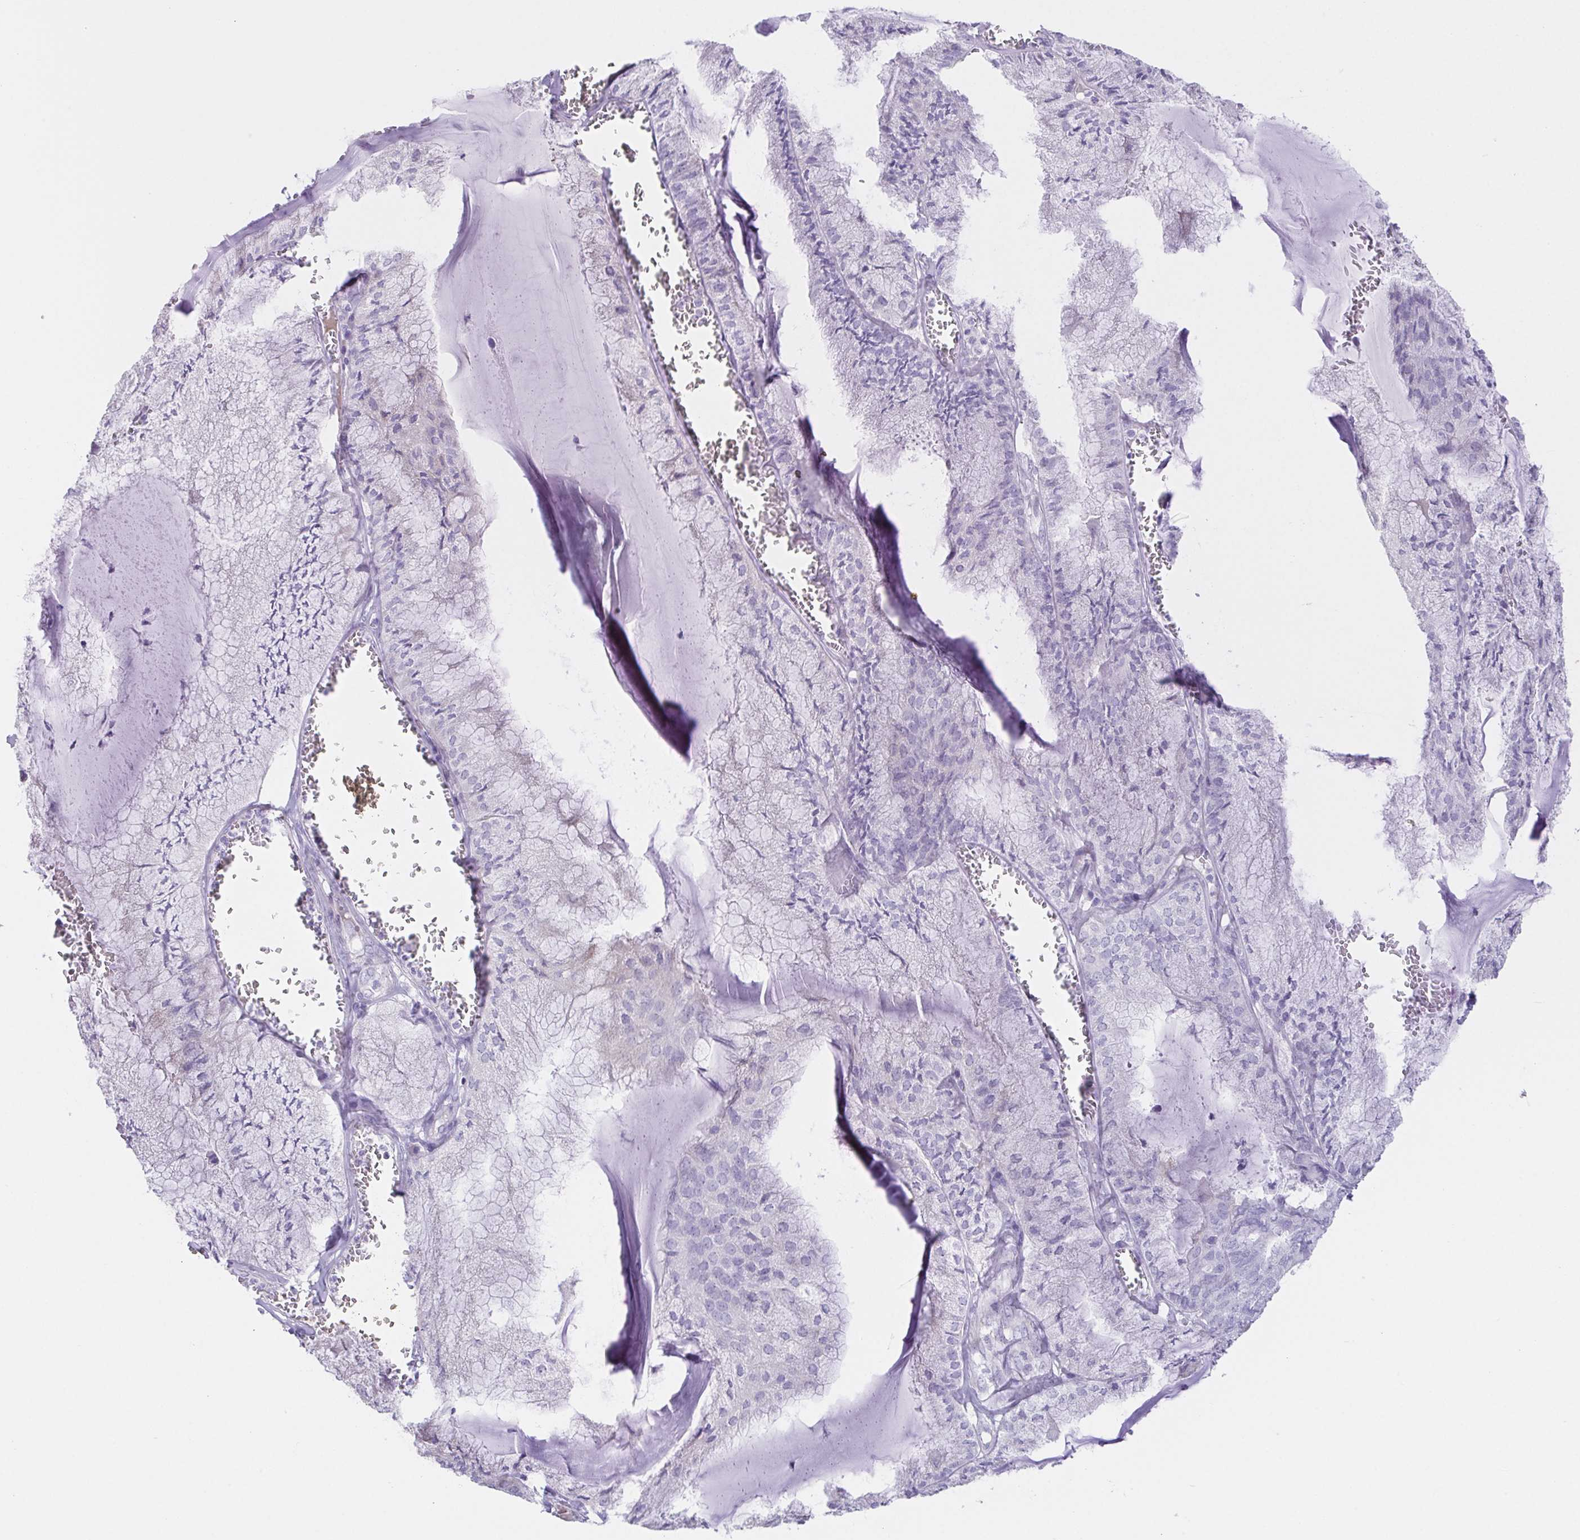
{"staining": {"intensity": "negative", "quantity": "none", "location": "none"}, "tissue": "endometrial cancer", "cell_type": "Tumor cells", "image_type": "cancer", "snomed": [{"axis": "morphology", "description": "Carcinoma, NOS"}, {"axis": "topography", "description": "Endometrium"}], "caption": "Endometrial cancer (carcinoma) stained for a protein using IHC demonstrates no staining tumor cells.", "gene": "HDGFL1", "patient": {"sex": "female", "age": 62}}